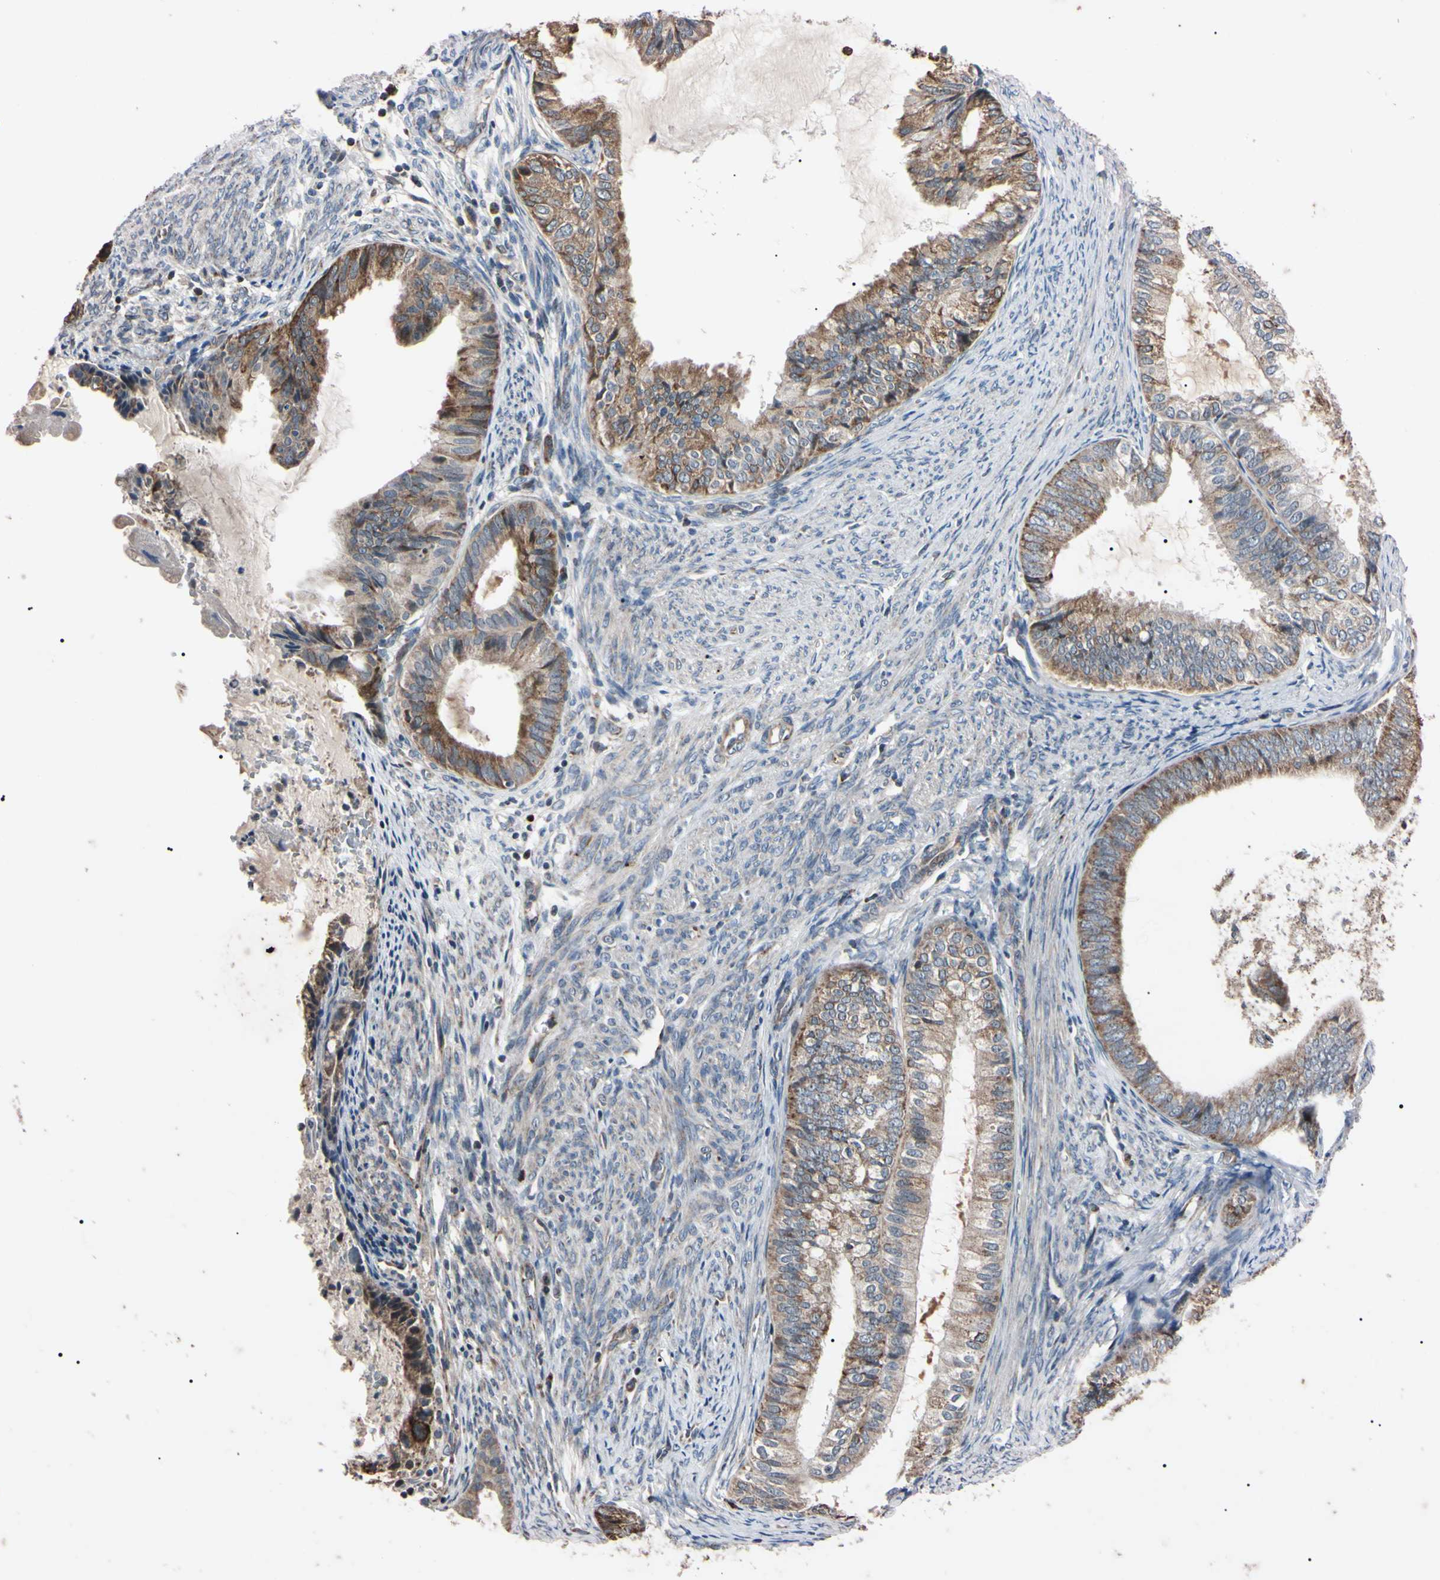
{"staining": {"intensity": "weak", "quantity": "25%-75%", "location": "cytoplasmic/membranous"}, "tissue": "endometrial cancer", "cell_type": "Tumor cells", "image_type": "cancer", "snomed": [{"axis": "morphology", "description": "Adenocarcinoma, NOS"}, {"axis": "topography", "description": "Endometrium"}], "caption": "High-magnification brightfield microscopy of endometrial adenocarcinoma stained with DAB (brown) and counterstained with hematoxylin (blue). tumor cells exhibit weak cytoplasmic/membranous staining is identified in approximately25%-75% of cells.", "gene": "TNFRSF1A", "patient": {"sex": "female", "age": 86}}